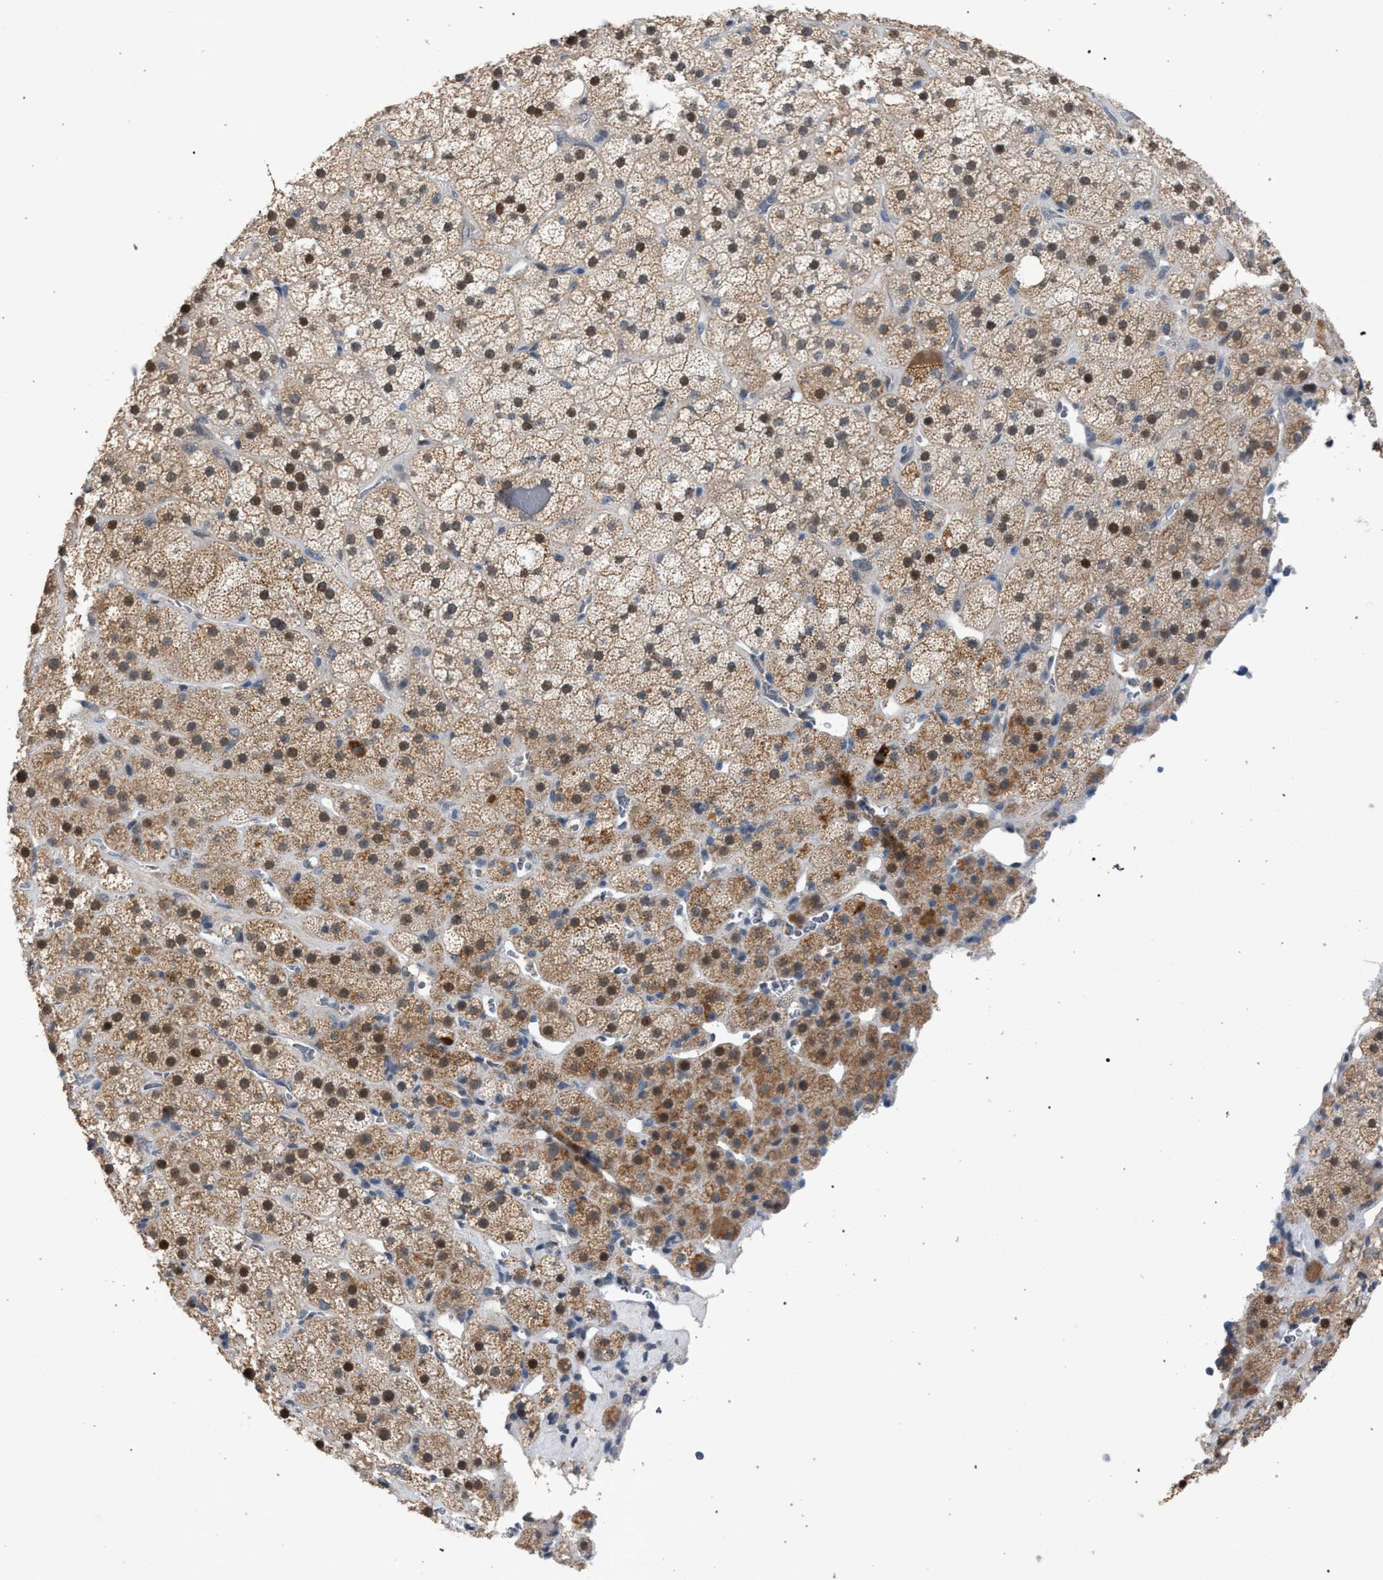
{"staining": {"intensity": "moderate", "quantity": ">75%", "location": "cytoplasmic/membranous,nuclear"}, "tissue": "adrenal gland", "cell_type": "Glandular cells", "image_type": "normal", "snomed": [{"axis": "morphology", "description": "Normal tissue, NOS"}, {"axis": "topography", "description": "Adrenal gland"}], "caption": "Immunohistochemistry (IHC) photomicrograph of benign adrenal gland: human adrenal gland stained using immunohistochemistry reveals medium levels of moderate protein expression localized specifically in the cytoplasmic/membranous,nuclear of glandular cells, appearing as a cytoplasmic/membranous,nuclear brown color.", "gene": "TECPR1", "patient": {"sex": "male", "age": 57}}